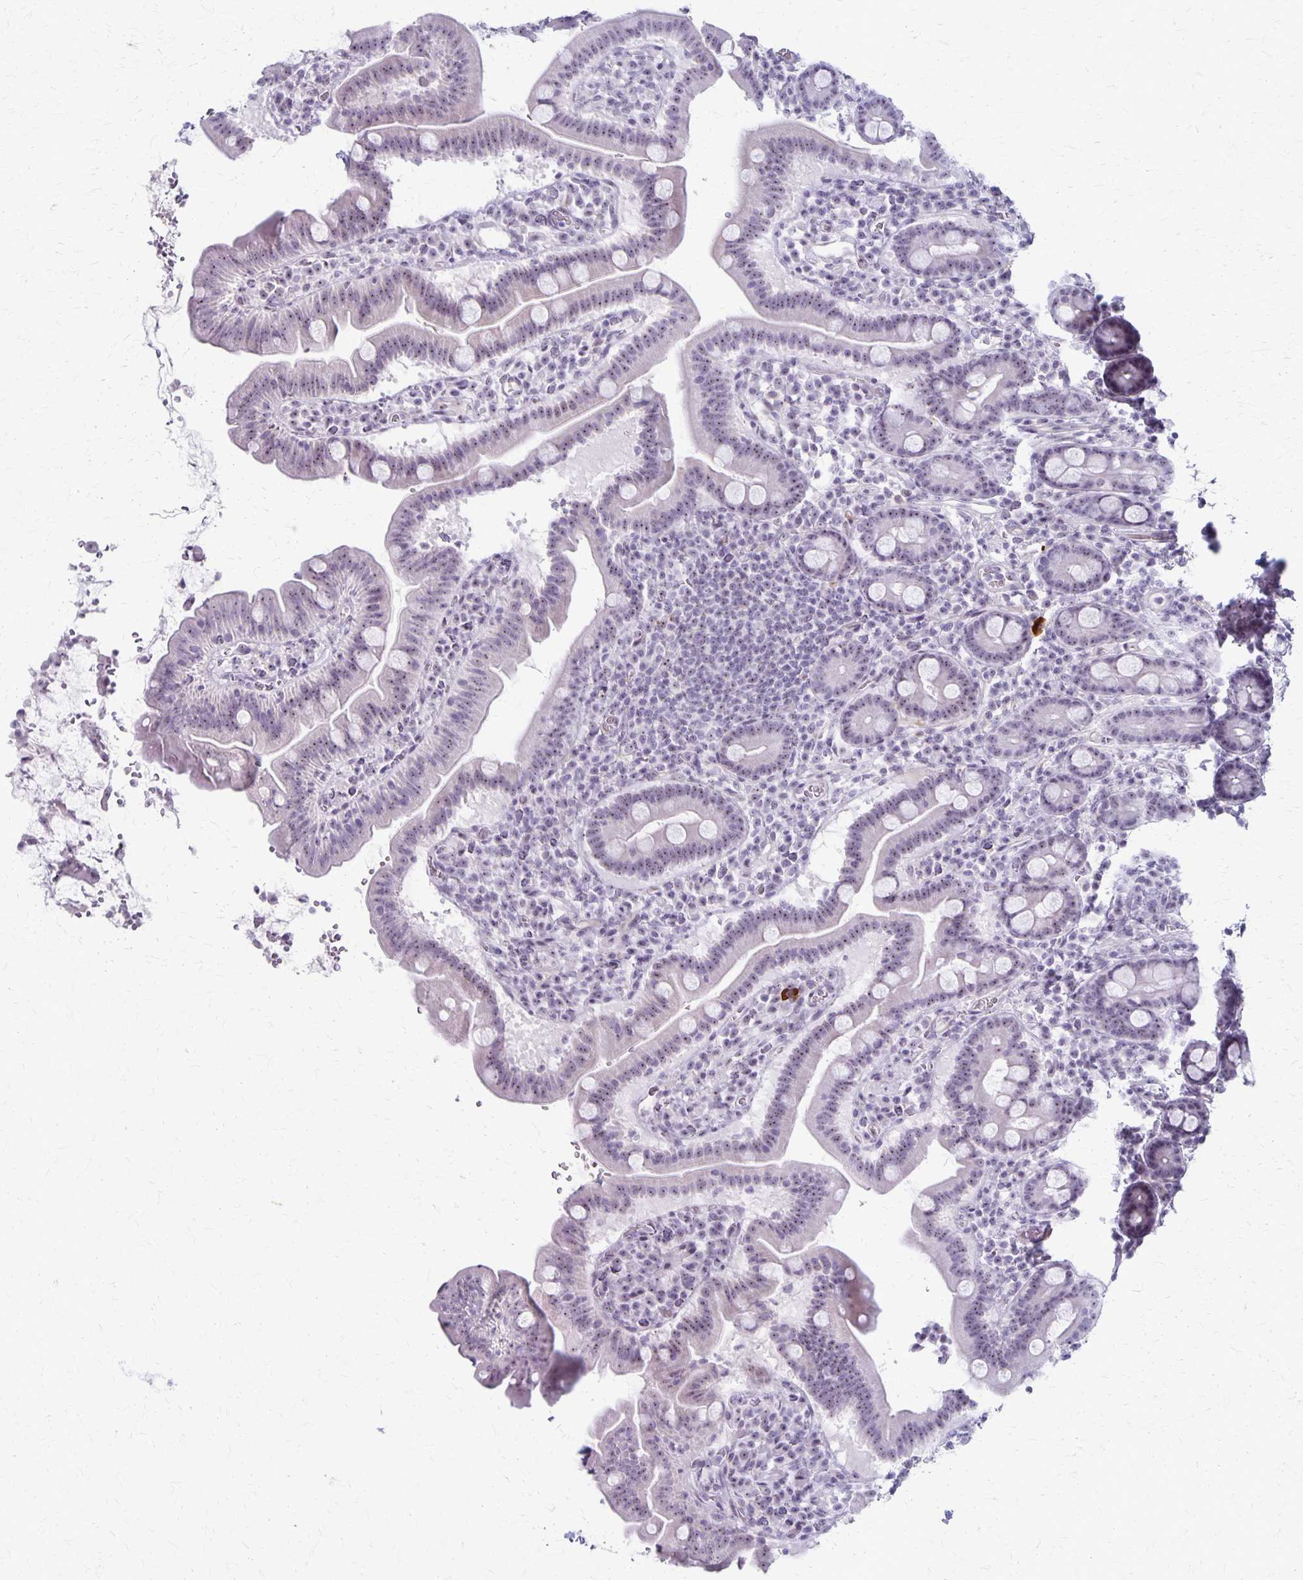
{"staining": {"intensity": "weak", "quantity": "<25%", "location": "nuclear"}, "tissue": "small intestine", "cell_type": "Glandular cells", "image_type": "normal", "snomed": [{"axis": "morphology", "description": "Normal tissue, NOS"}, {"axis": "topography", "description": "Small intestine"}], "caption": "This photomicrograph is of unremarkable small intestine stained with IHC to label a protein in brown with the nuclei are counter-stained blue. There is no expression in glandular cells. (Brightfield microscopy of DAB IHC at high magnification).", "gene": "DLK2", "patient": {"sex": "male", "age": 26}}